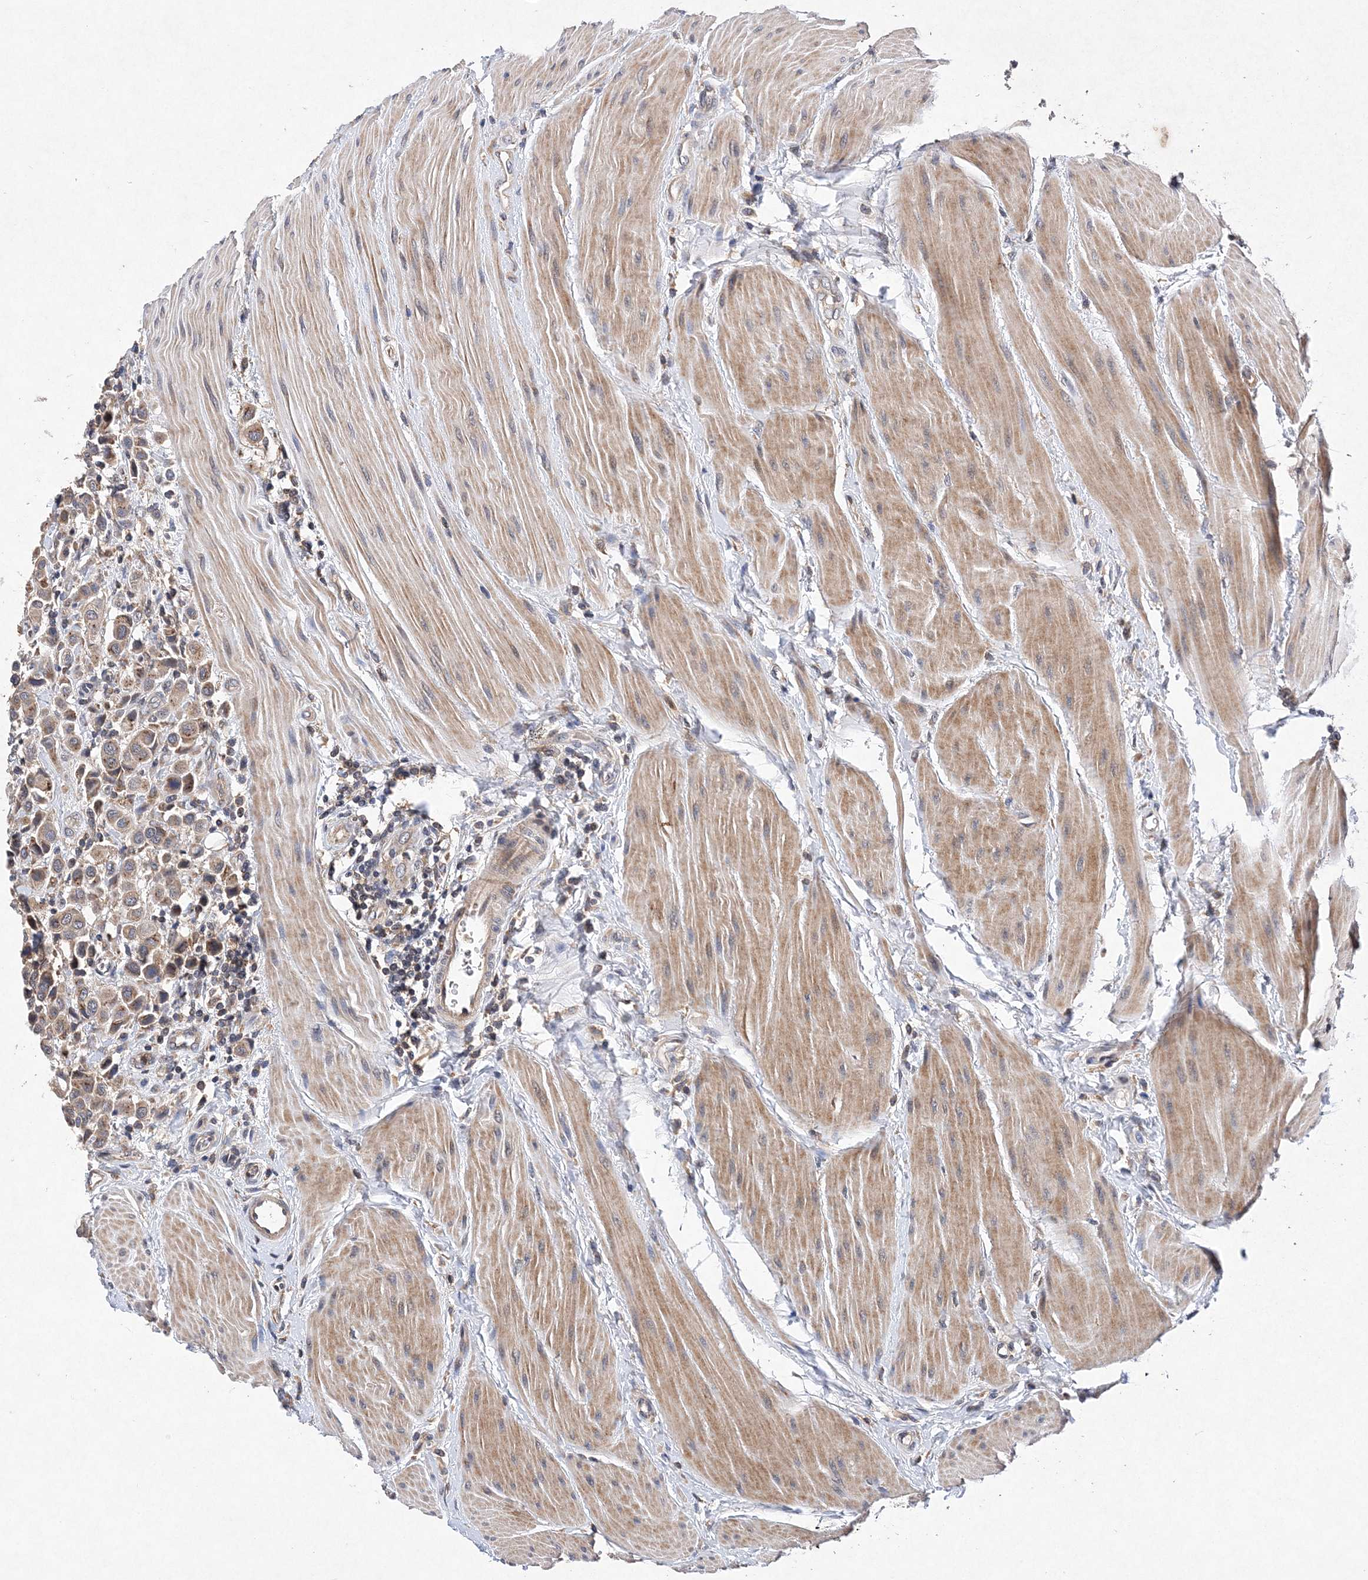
{"staining": {"intensity": "weak", "quantity": "25%-75%", "location": "cytoplasmic/membranous"}, "tissue": "urothelial cancer", "cell_type": "Tumor cells", "image_type": "cancer", "snomed": [{"axis": "morphology", "description": "Urothelial carcinoma, High grade"}, {"axis": "topography", "description": "Urinary bladder"}], "caption": "Urothelial carcinoma (high-grade) tissue demonstrates weak cytoplasmic/membranous positivity in about 25%-75% of tumor cells, visualized by immunohistochemistry.", "gene": "PROSER1", "patient": {"sex": "male", "age": 50}}